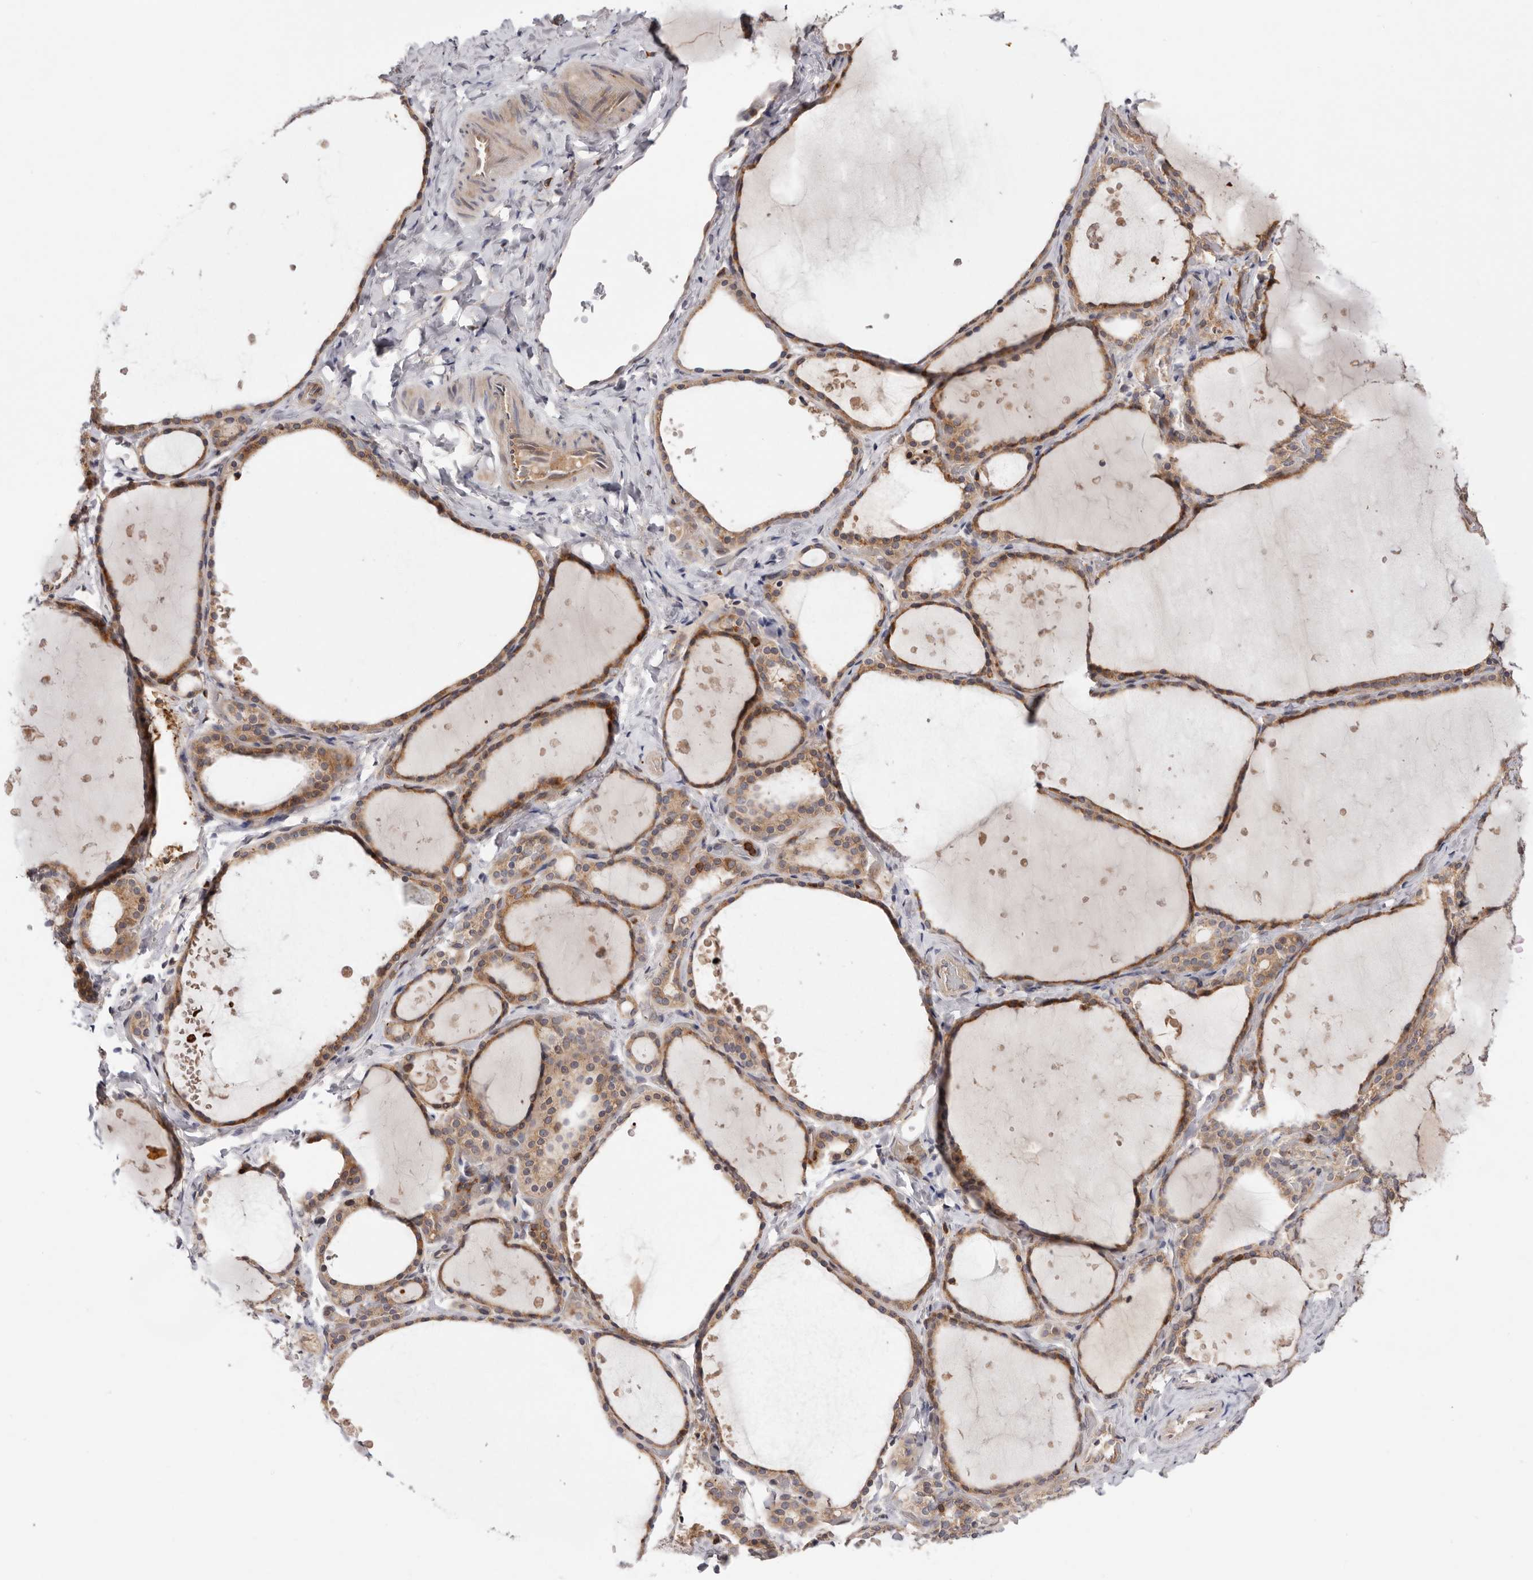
{"staining": {"intensity": "strong", "quantity": ">75%", "location": "cytoplasmic/membranous"}, "tissue": "thyroid gland", "cell_type": "Glandular cells", "image_type": "normal", "snomed": [{"axis": "morphology", "description": "Normal tissue, NOS"}, {"axis": "topography", "description": "Thyroid gland"}], "caption": "Immunohistochemical staining of benign thyroid gland reveals high levels of strong cytoplasmic/membranous positivity in about >75% of glandular cells. Immunohistochemistry (ihc) stains the protein in brown and the nuclei are stained blue.", "gene": "RNF213", "patient": {"sex": "female", "age": 44}}